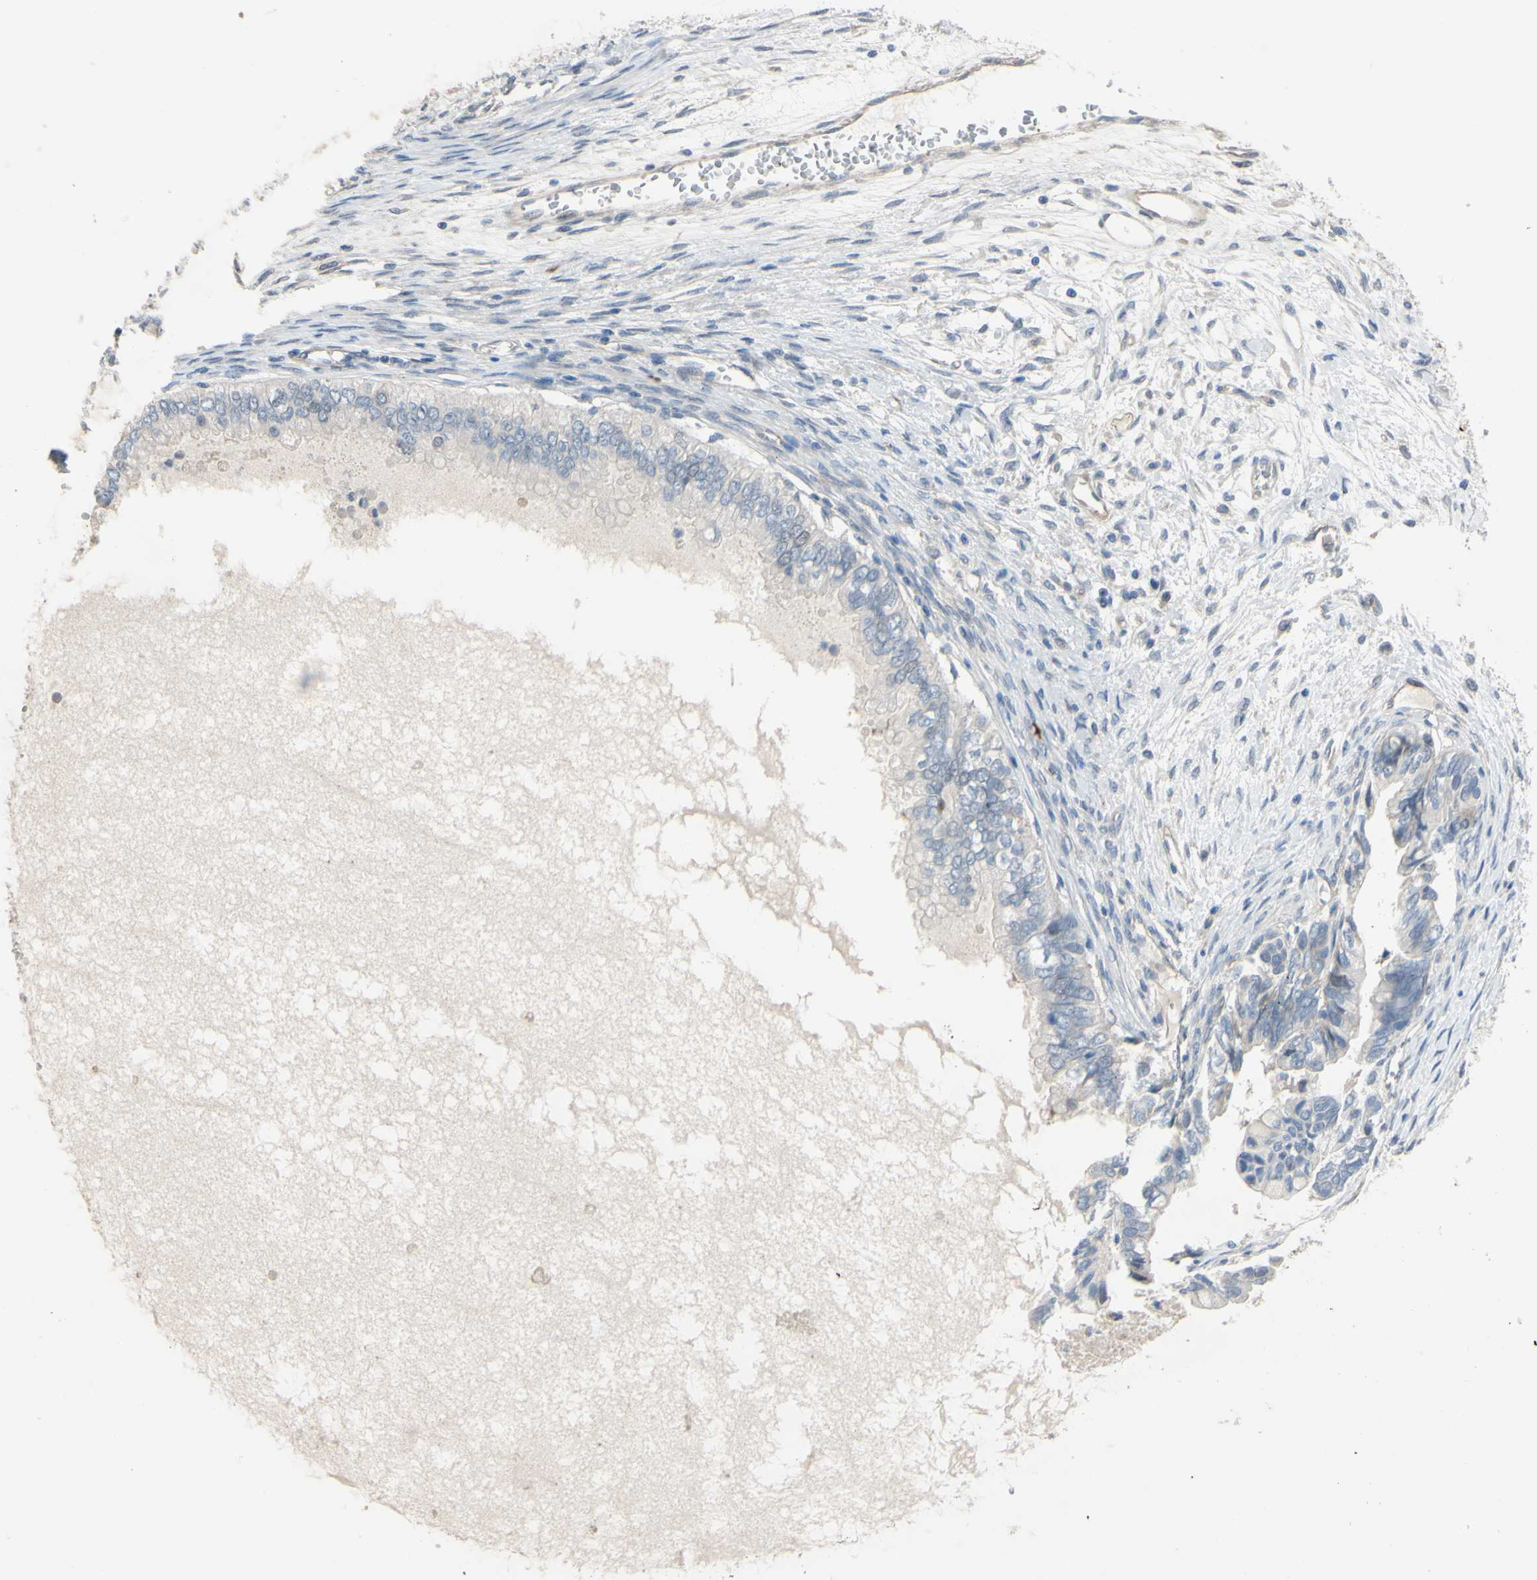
{"staining": {"intensity": "negative", "quantity": "none", "location": "none"}, "tissue": "ovarian cancer", "cell_type": "Tumor cells", "image_type": "cancer", "snomed": [{"axis": "morphology", "description": "Cystadenocarcinoma, mucinous, NOS"}, {"axis": "topography", "description": "Ovary"}], "caption": "Tumor cells show no significant expression in ovarian cancer (mucinous cystadenocarcinoma). (Brightfield microscopy of DAB IHC at high magnification).", "gene": "LHX9", "patient": {"sex": "female", "age": 80}}